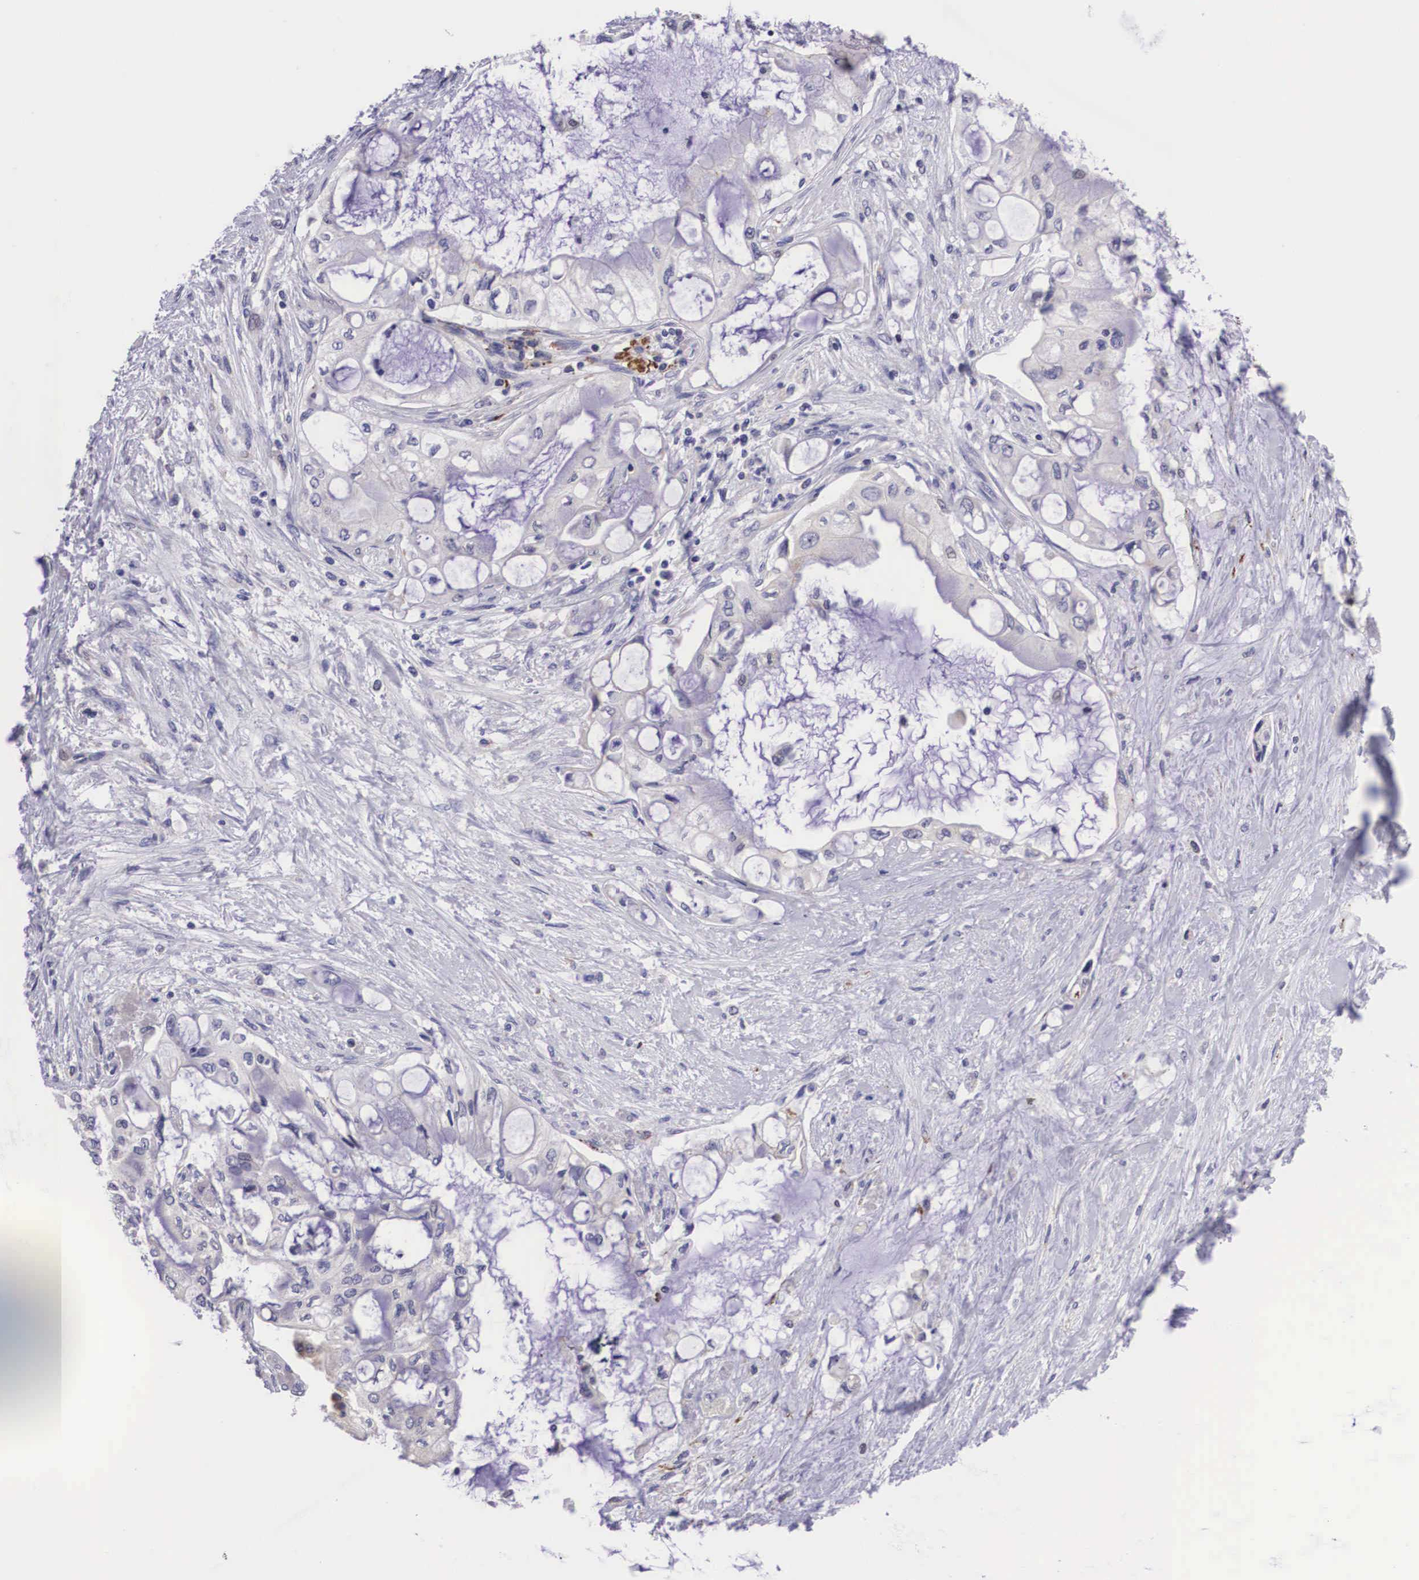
{"staining": {"intensity": "negative", "quantity": "none", "location": "none"}, "tissue": "pancreatic cancer", "cell_type": "Tumor cells", "image_type": "cancer", "snomed": [{"axis": "morphology", "description": "Adenocarcinoma, NOS"}, {"axis": "topography", "description": "Pancreas"}], "caption": "Immunohistochemistry (IHC) histopathology image of human pancreatic cancer (adenocarcinoma) stained for a protein (brown), which exhibits no expression in tumor cells.", "gene": "ARG2", "patient": {"sex": "female", "age": 70}}